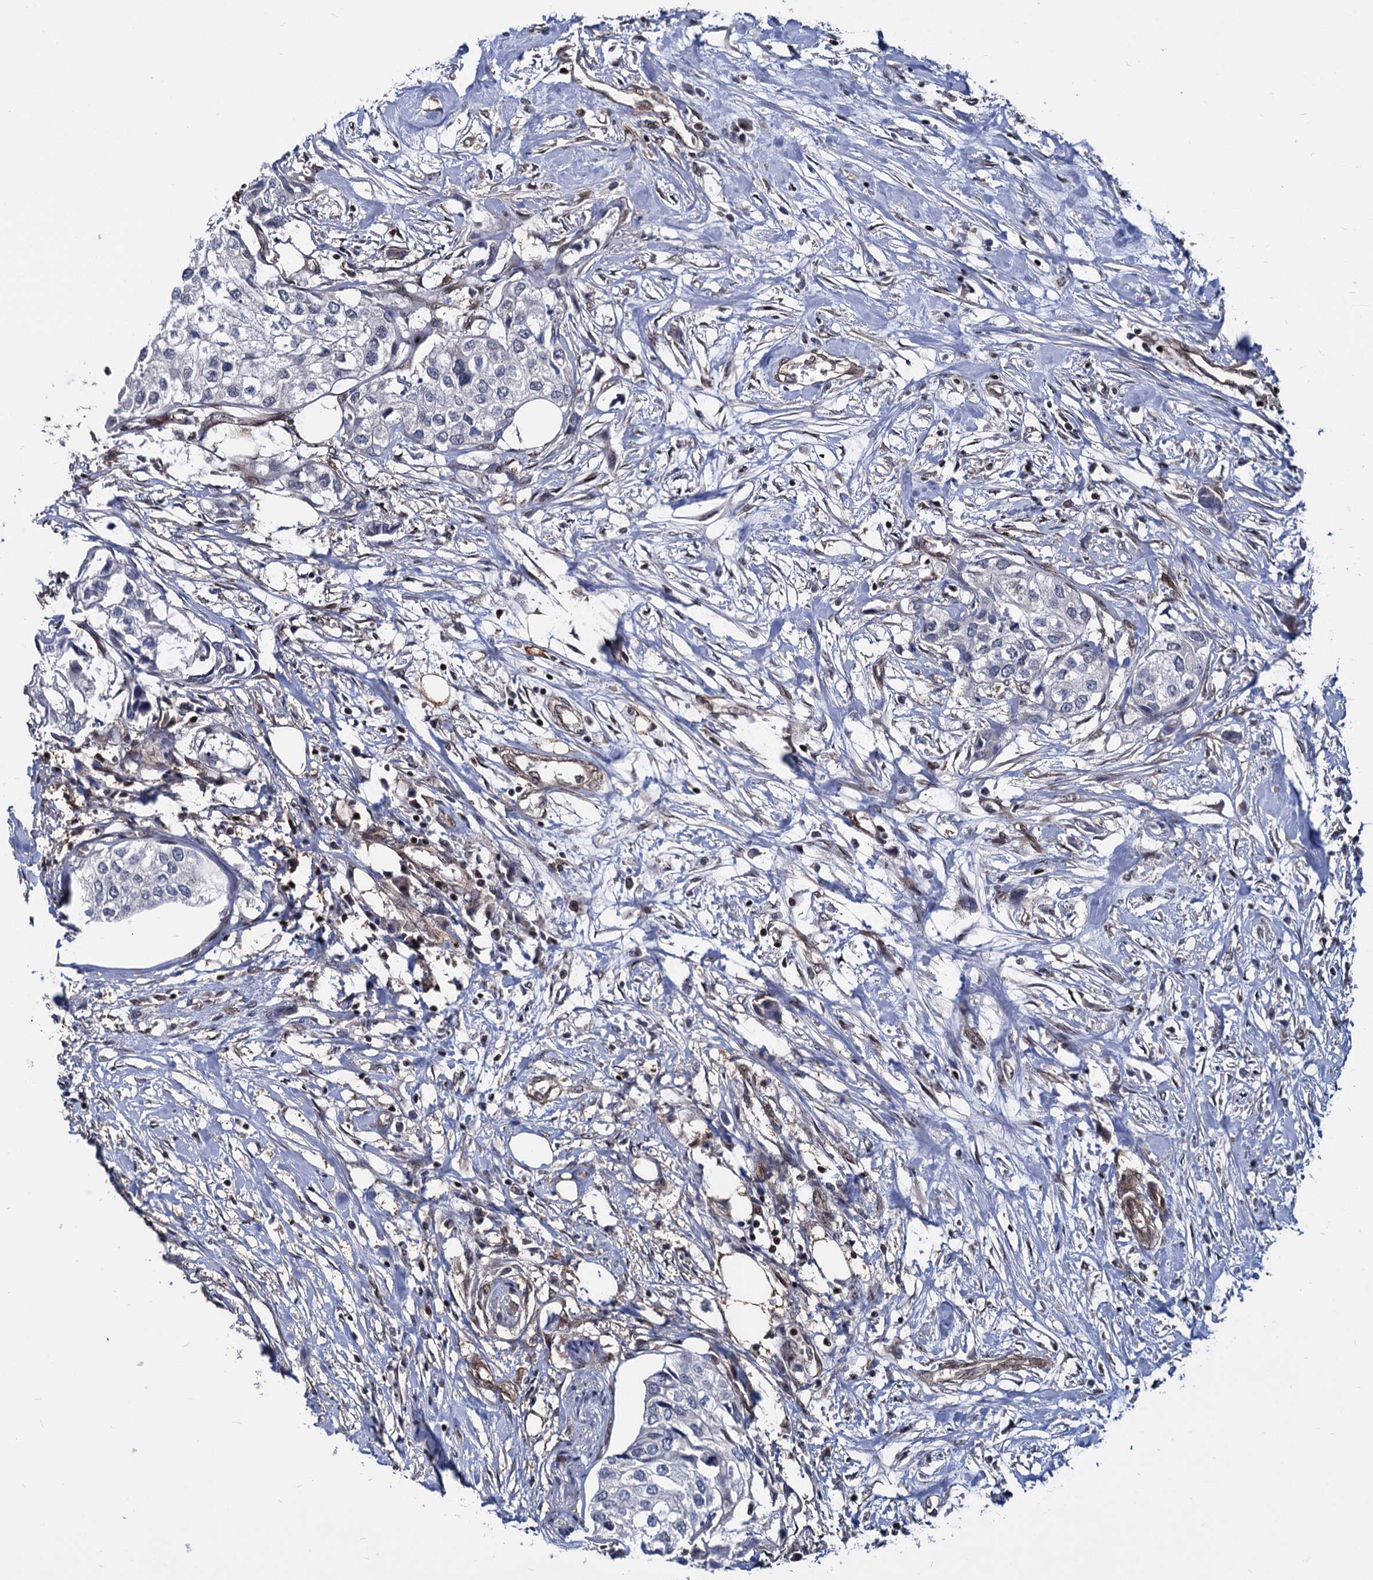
{"staining": {"intensity": "negative", "quantity": "none", "location": "none"}, "tissue": "urothelial cancer", "cell_type": "Tumor cells", "image_type": "cancer", "snomed": [{"axis": "morphology", "description": "Urothelial carcinoma, High grade"}, {"axis": "topography", "description": "Urinary bladder"}], "caption": "Urothelial cancer stained for a protein using immunohistochemistry displays no expression tumor cells.", "gene": "UBLCP1", "patient": {"sex": "male", "age": 64}}